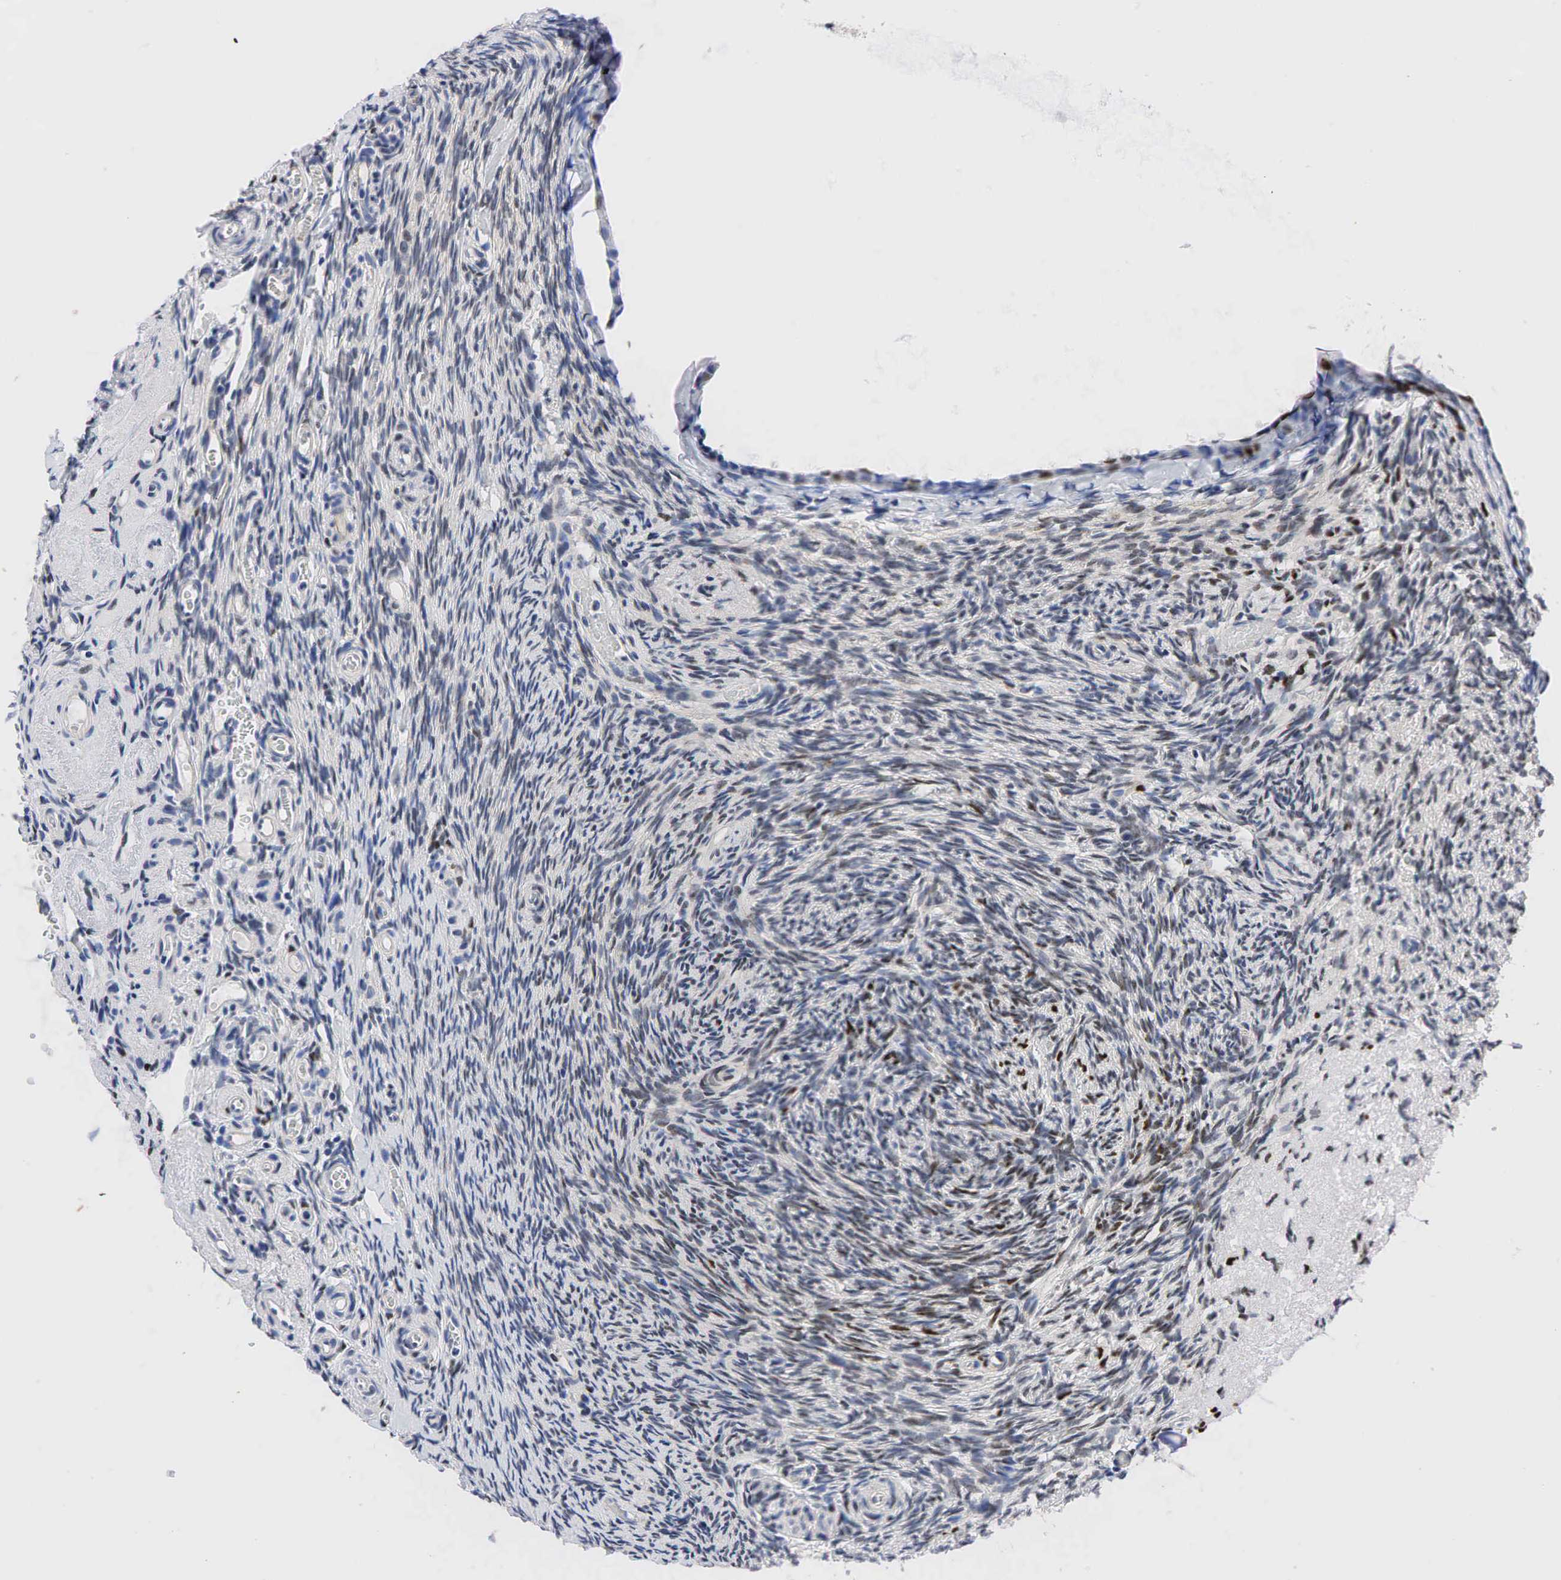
{"staining": {"intensity": "weak", "quantity": "25%-75%", "location": "cytoplasmic/membranous"}, "tissue": "ovary", "cell_type": "Follicle cells", "image_type": "normal", "snomed": [{"axis": "morphology", "description": "Normal tissue, NOS"}, {"axis": "topography", "description": "Ovary"}], "caption": "Immunohistochemical staining of normal human ovary demonstrates 25%-75% levels of weak cytoplasmic/membranous protein positivity in about 25%-75% of follicle cells.", "gene": "PGR", "patient": {"sex": "female", "age": 78}}